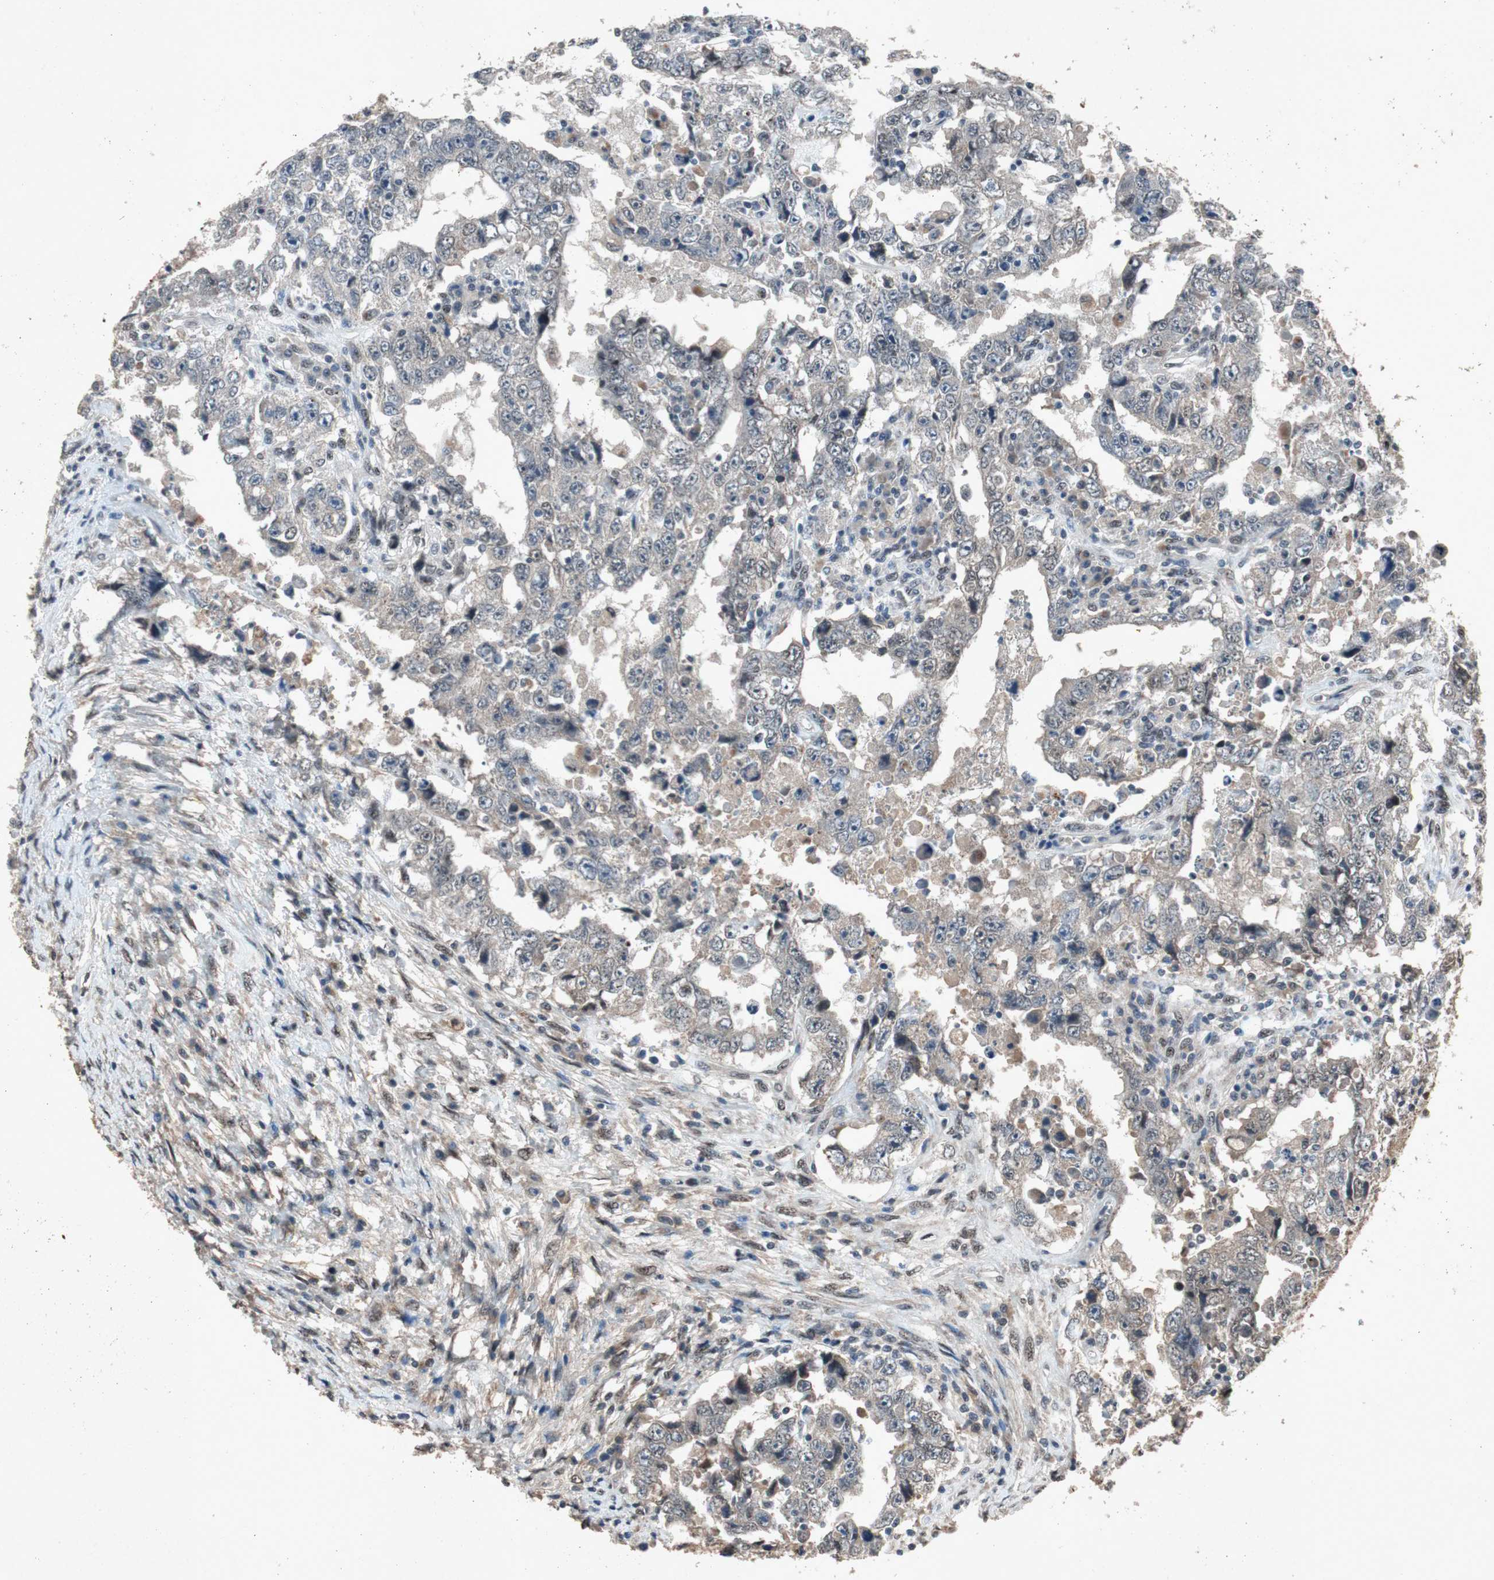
{"staining": {"intensity": "weak", "quantity": "25%-75%", "location": "cytoplasmic/membranous,nuclear"}, "tissue": "testis cancer", "cell_type": "Tumor cells", "image_type": "cancer", "snomed": [{"axis": "morphology", "description": "Carcinoma, Embryonal, NOS"}, {"axis": "topography", "description": "Testis"}], "caption": "Weak cytoplasmic/membranous and nuclear protein staining is identified in approximately 25%-75% of tumor cells in testis cancer (embryonal carcinoma).", "gene": "PML", "patient": {"sex": "male", "age": 26}}